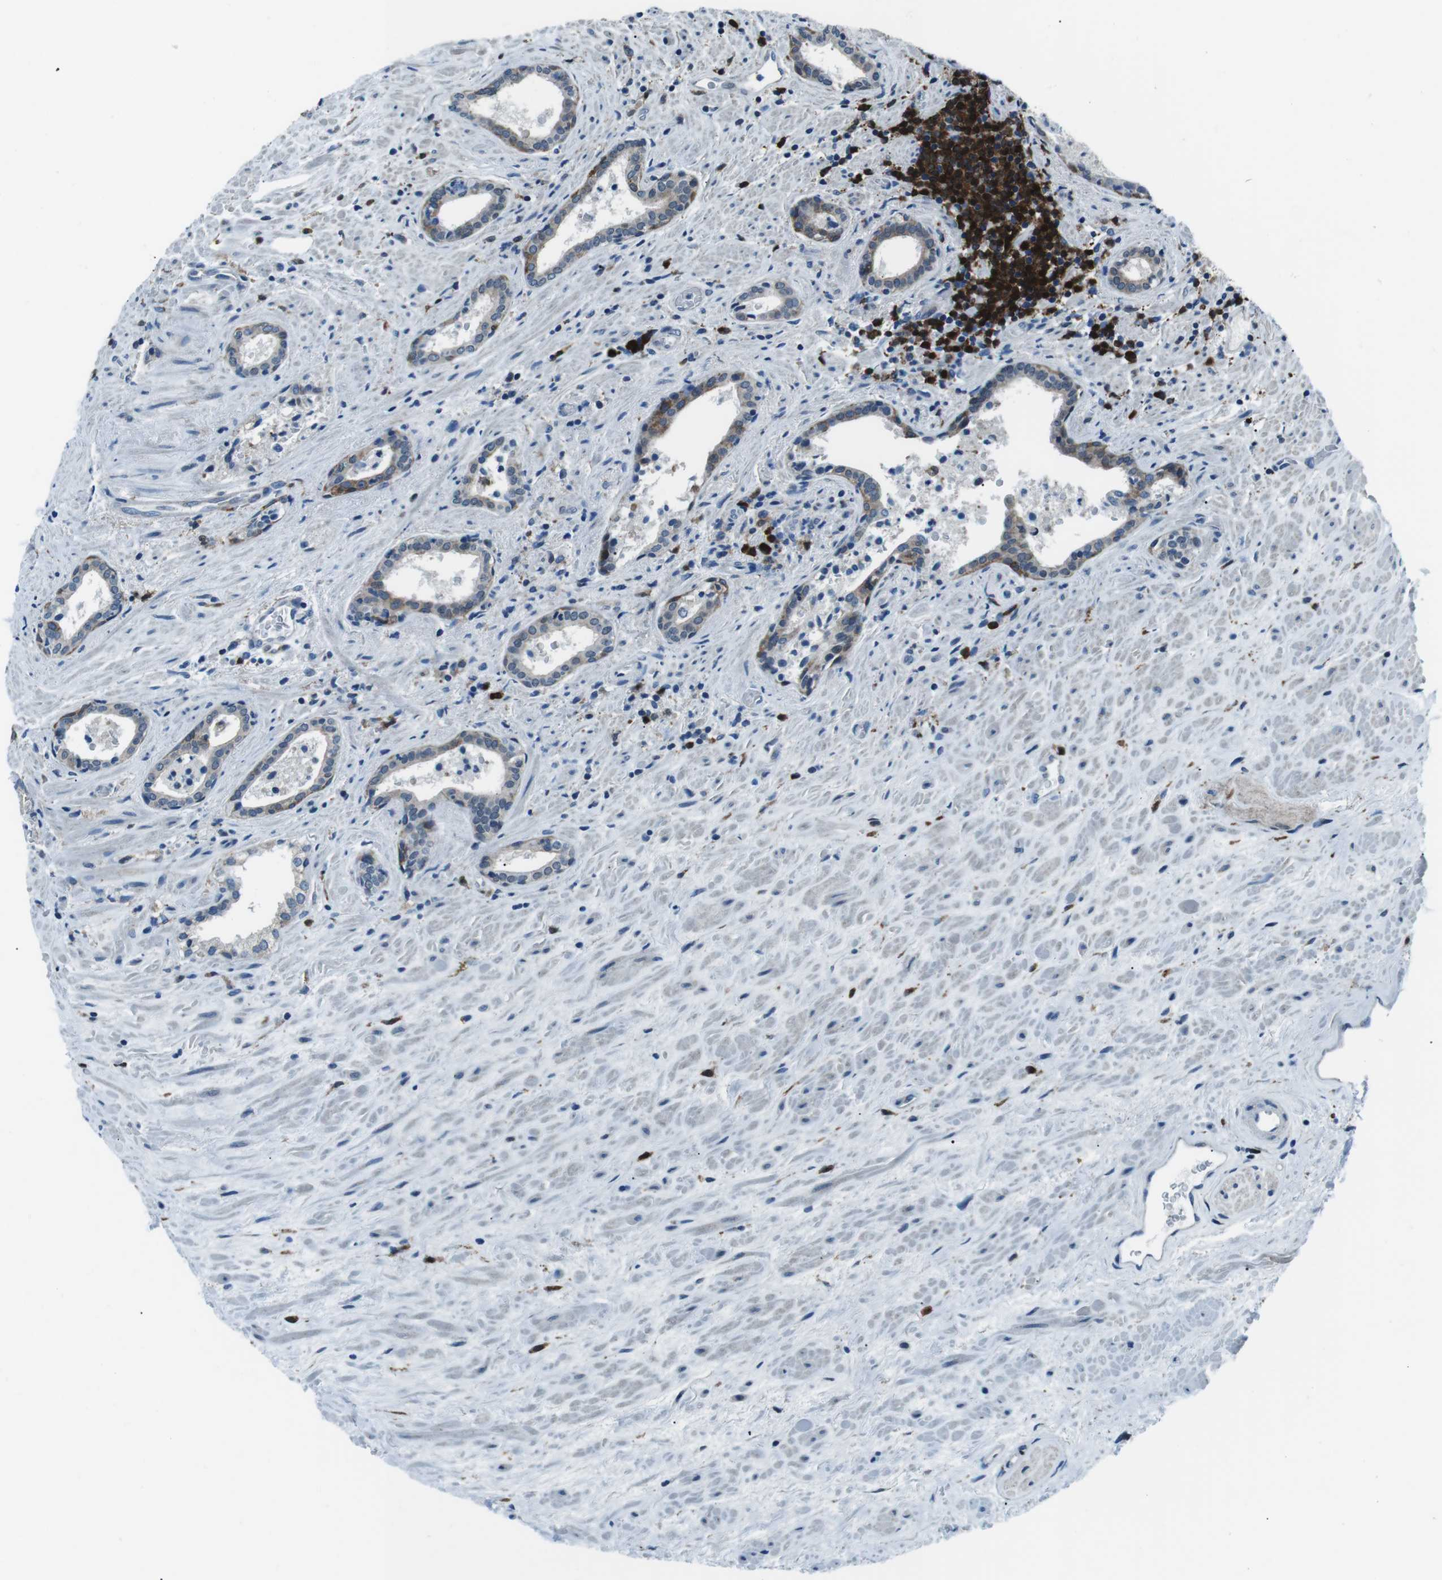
{"staining": {"intensity": "weak", "quantity": "<25%", "location": "cytoplasmic/membranous"}, "tissue": "prostate cancer", "cell_type": "Tumor cells", "image_type": "cancer", "snomed": [{"axis": "morphology", "description": "Adenocarcinoma, High grade"}, {"axis": "topography", "description": "Prostate"}], "caption": "This is an IHC image of prostate cancer (high-grade adenocarcinoma). There is no staining in tumor cells.", "gene": "BLNK", "patient": {"sex": "male", "age": 71}}